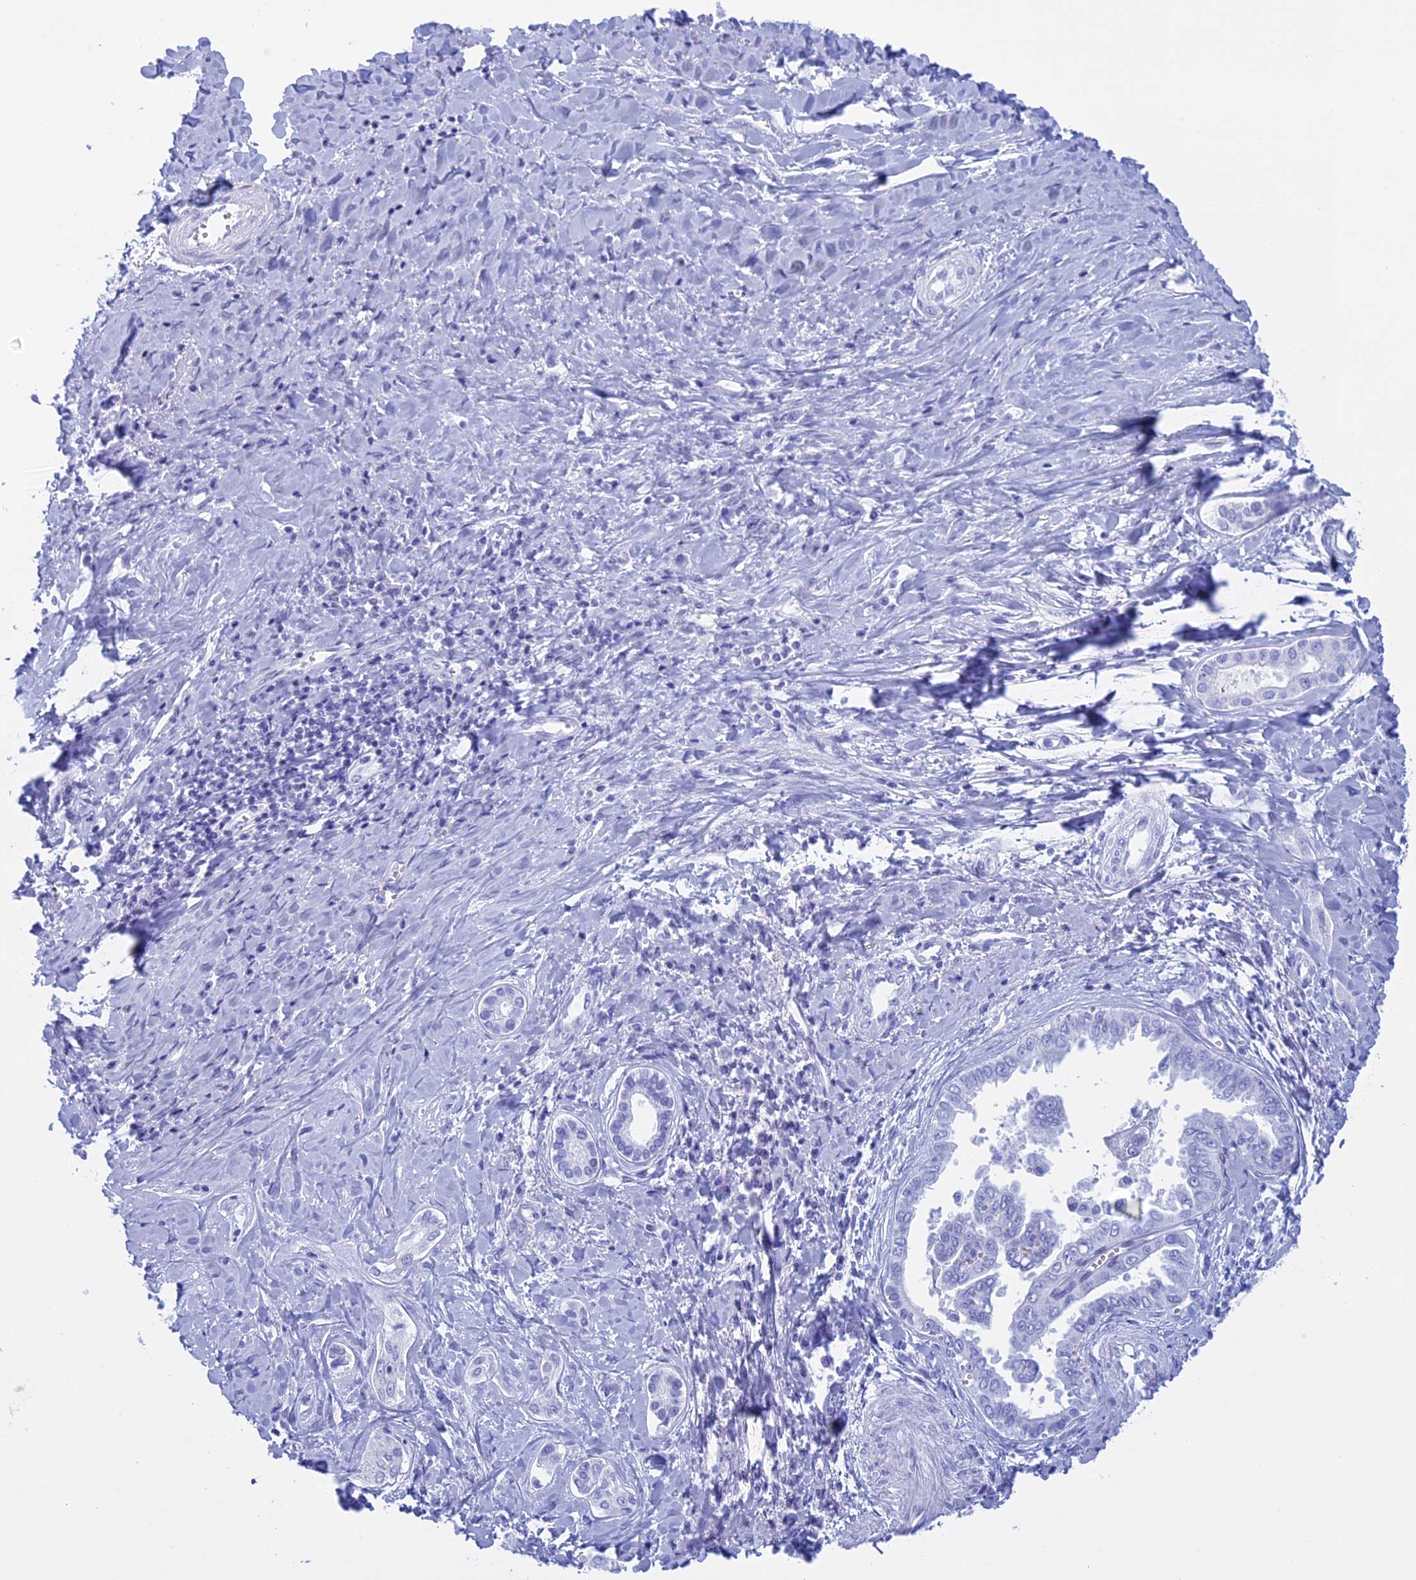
{"staining": {"intensity": "negative", "quantity": "none", "location": "none"}, "tissue": "liver cancer", "cell_type": "Tumor cells", "image_type": "cancer", "snomed": [{"axis": "morphology", "description": "Cholangiocarcinoma"}, {"axis": "topography", "description": "Liver"}], "caption": "High power microscopy histopathology image of an immunohistochemistry (IHC) micrograph of liver cancer (cholangiocarcinoma), revealing no significant positivity in tumor cells. The staining is performed using DAB brown chromogen with nuclei counter-stained in using hematoxylin.", "gene": "KCTD21", "patient": {"sex": "female", "age": 77}}